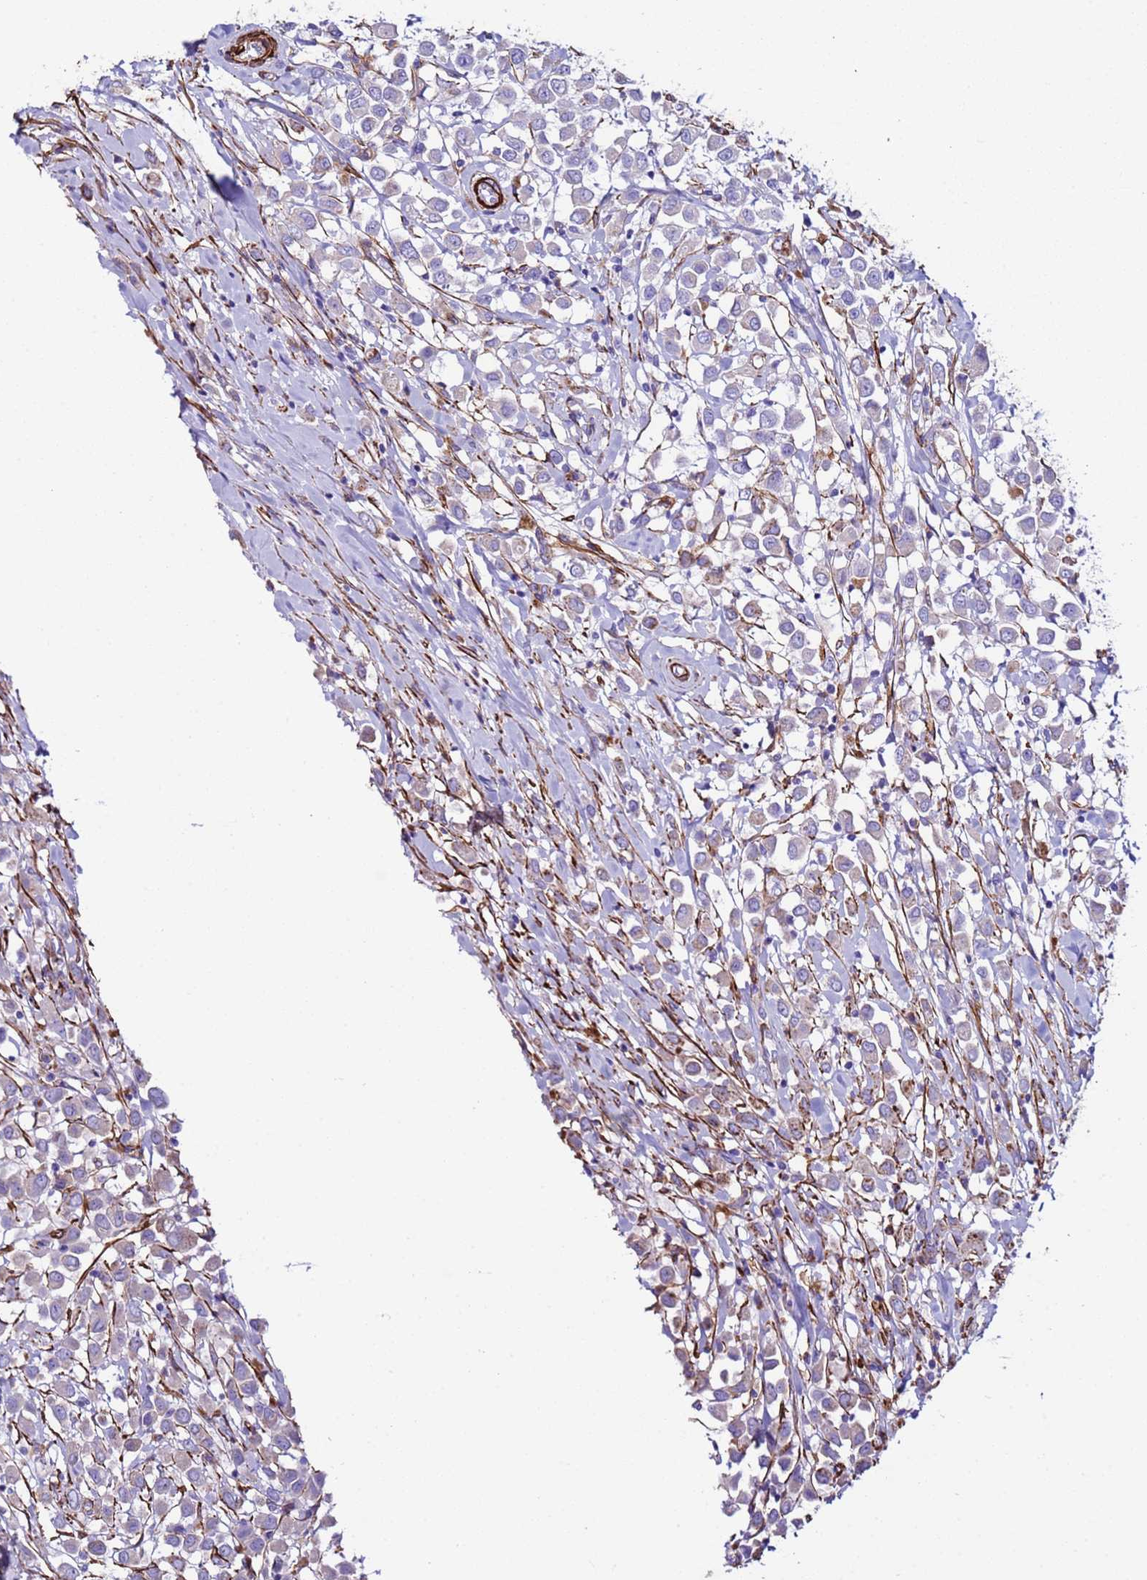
{"staining": {"intensity": "negative", "quantity": "none", "location": "none"}, "tissue": "breast cancer", "cell_type": "Tumor cells", "image_type": "cancer", "snomed": [{"axis": "morphology", "description": "Duct carcinoma"}, {"axis": "topography", "description": "Breast"}], "caption": "Tumor cells show no significant expression in breast infiltrating ductal carcinoma. The staining was performed using DAB (3,3'-diaminobenzidine) to visualize the protein expression in brown, while the nuclei were stained in blue with hematoxylin (Magnification: 20x).", "gene": "RABL2B", "patient": {"sex": "female", "age": 61}}